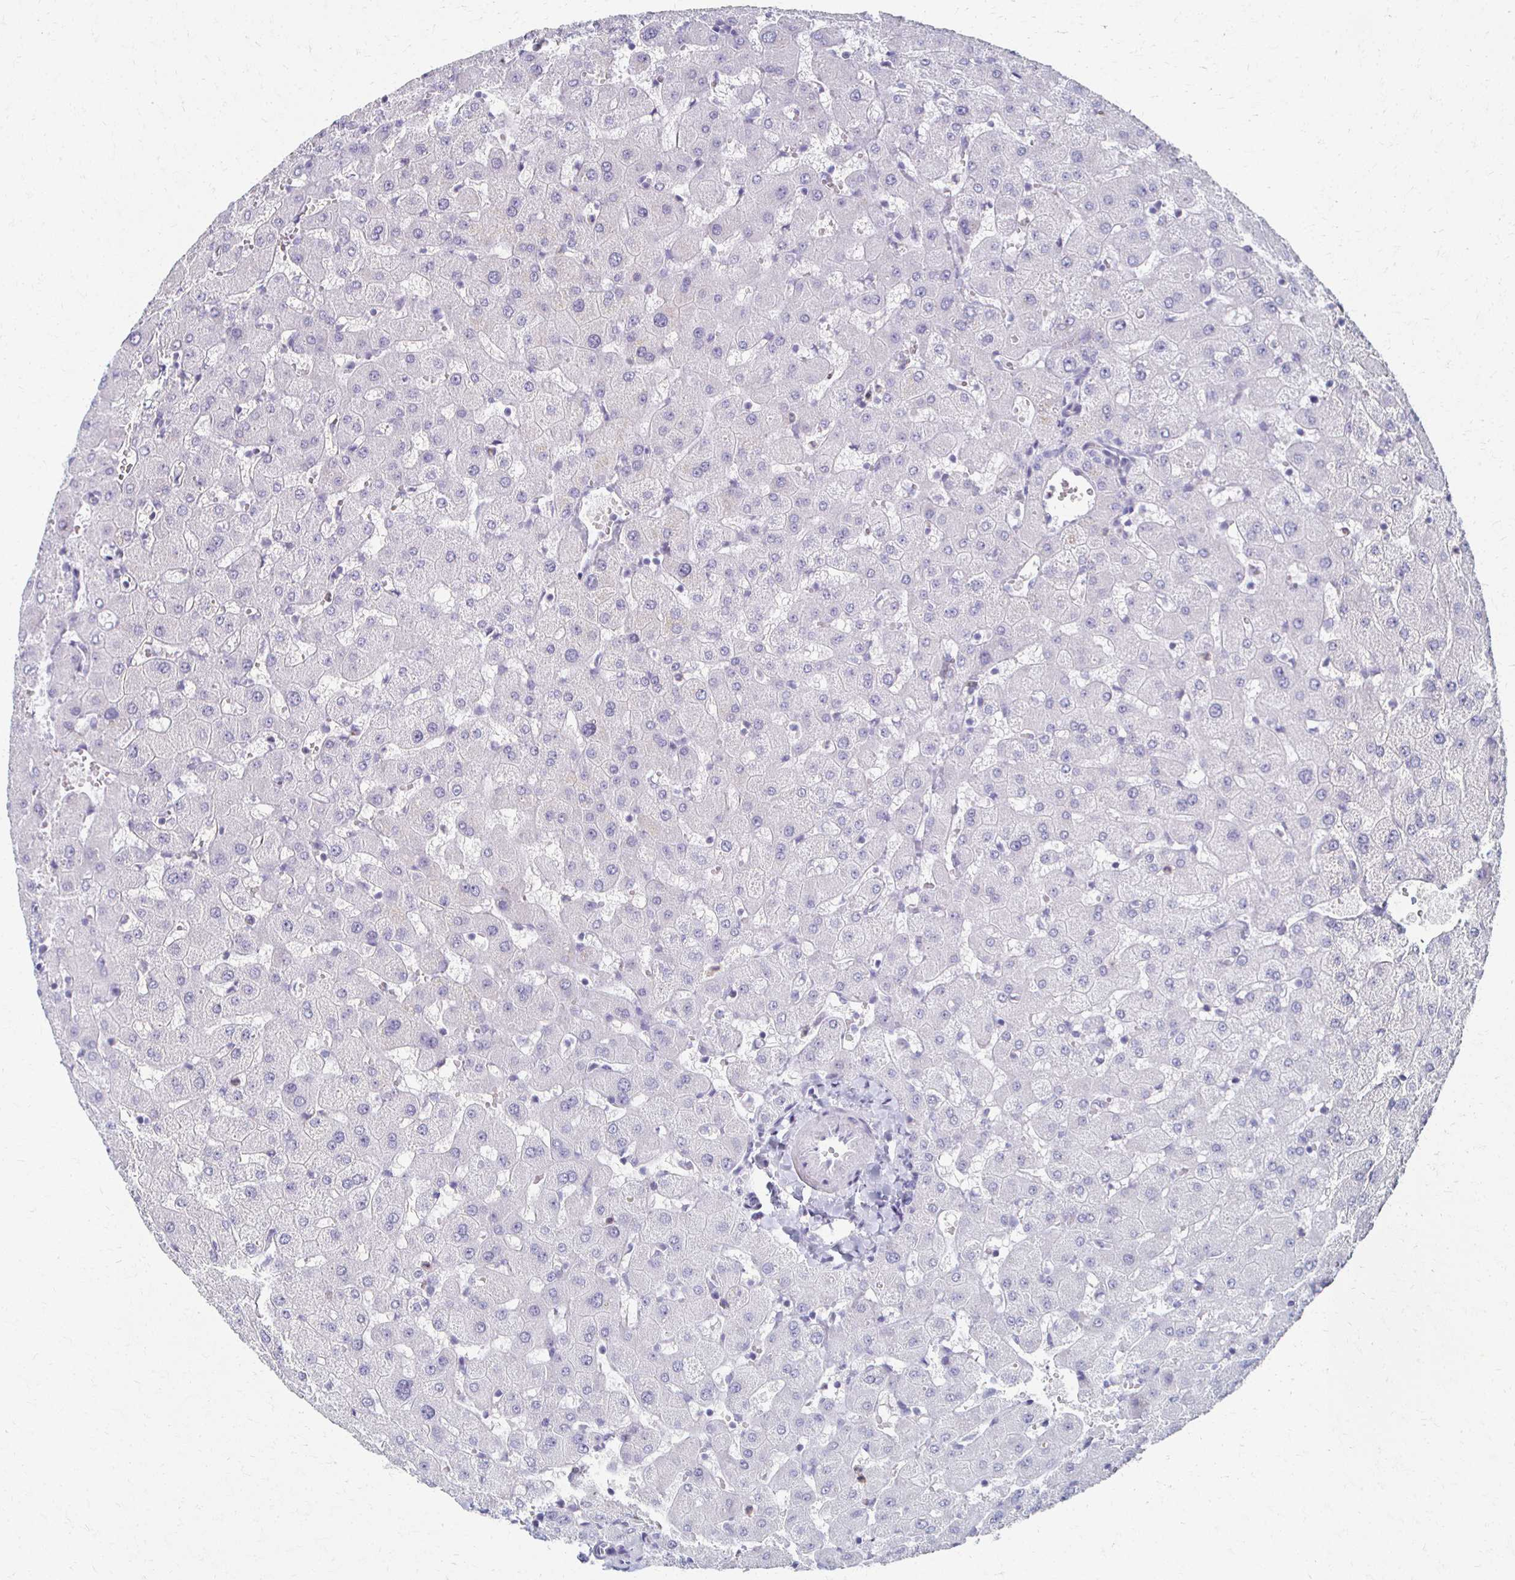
{"staining": {"intensity": "negative", "quantity": "none", "location": "none"}, "tissue": "liver", "cell_type": "Cholangiocytes", "image_type": "normal", "snomed": [{"axis": "morphology", "description": "Normal tissue, NOS"}, {"axis": "topography", "description": "Liver"}], "caption": "High power microscopy micrograph of an IHC image of normal liver, revealing no significant staining in cholangiocytes.", "gene": "CXCR2", "patient": {"sex": "female", "age": 63}}